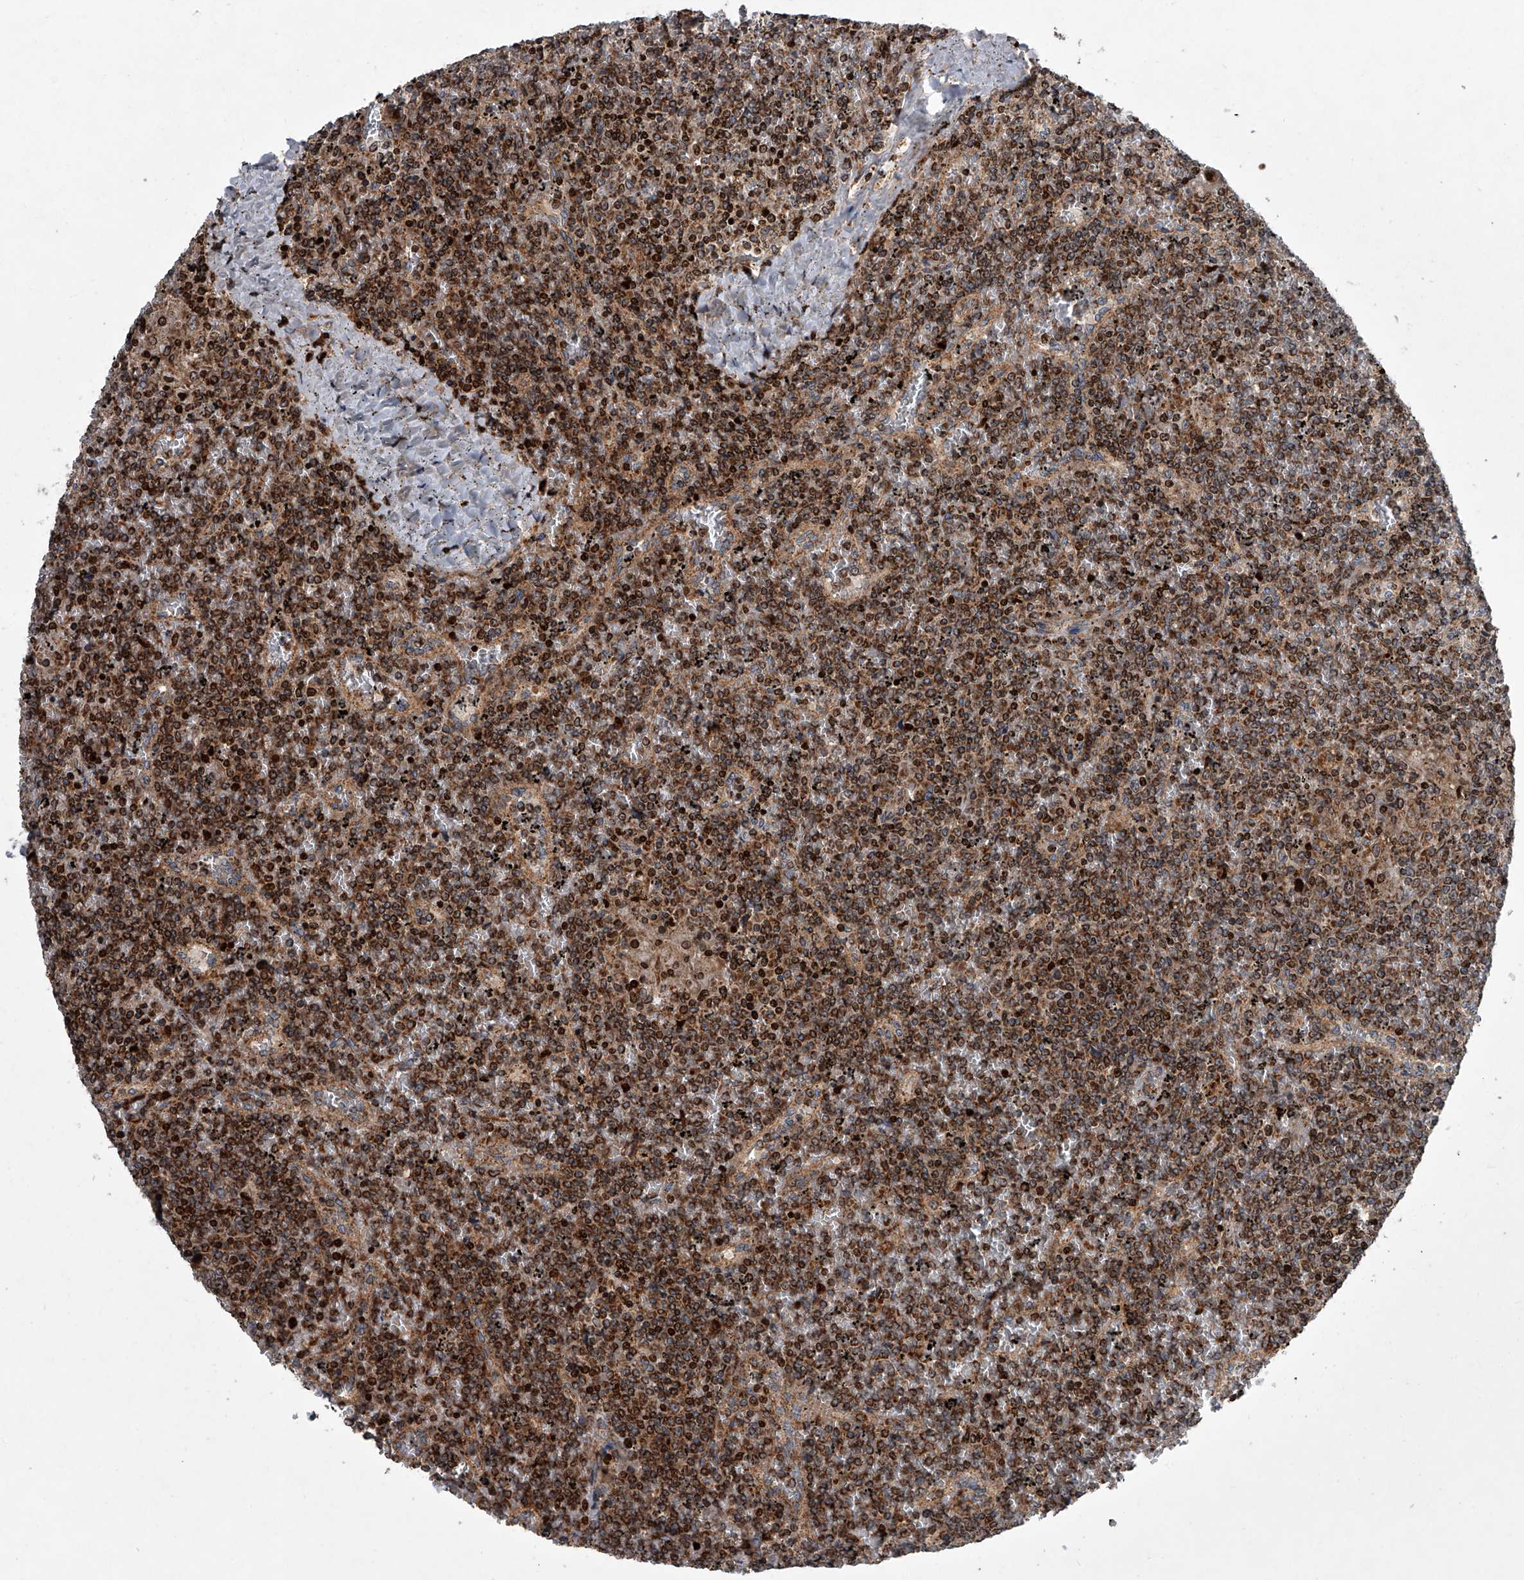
{"staining": {"intensity": "strong", "quantity": ">75%", "location": "cytoplasmic/membranous,nuclear"}, "tissue": "lymphoma", "cell_type": "Tumor cells", "image_type": "cancer", "snomed": [{"axis": "morphology", "description": "Malignant lymphoma, non-Hodgkin's type, Low grade"}, {"axis": "topography", "description": "Spleen"}], "caption": "Low-grade malignant lymphoma, non-Hodgkin's type stained with immunohistochemistry (IHC) displays strong cytoplasmic/membranous and nuclear positivity in approximately >75% of tumor cells.", "gene": "STRADA", "patient": {"sex": "female", "age": 19}}